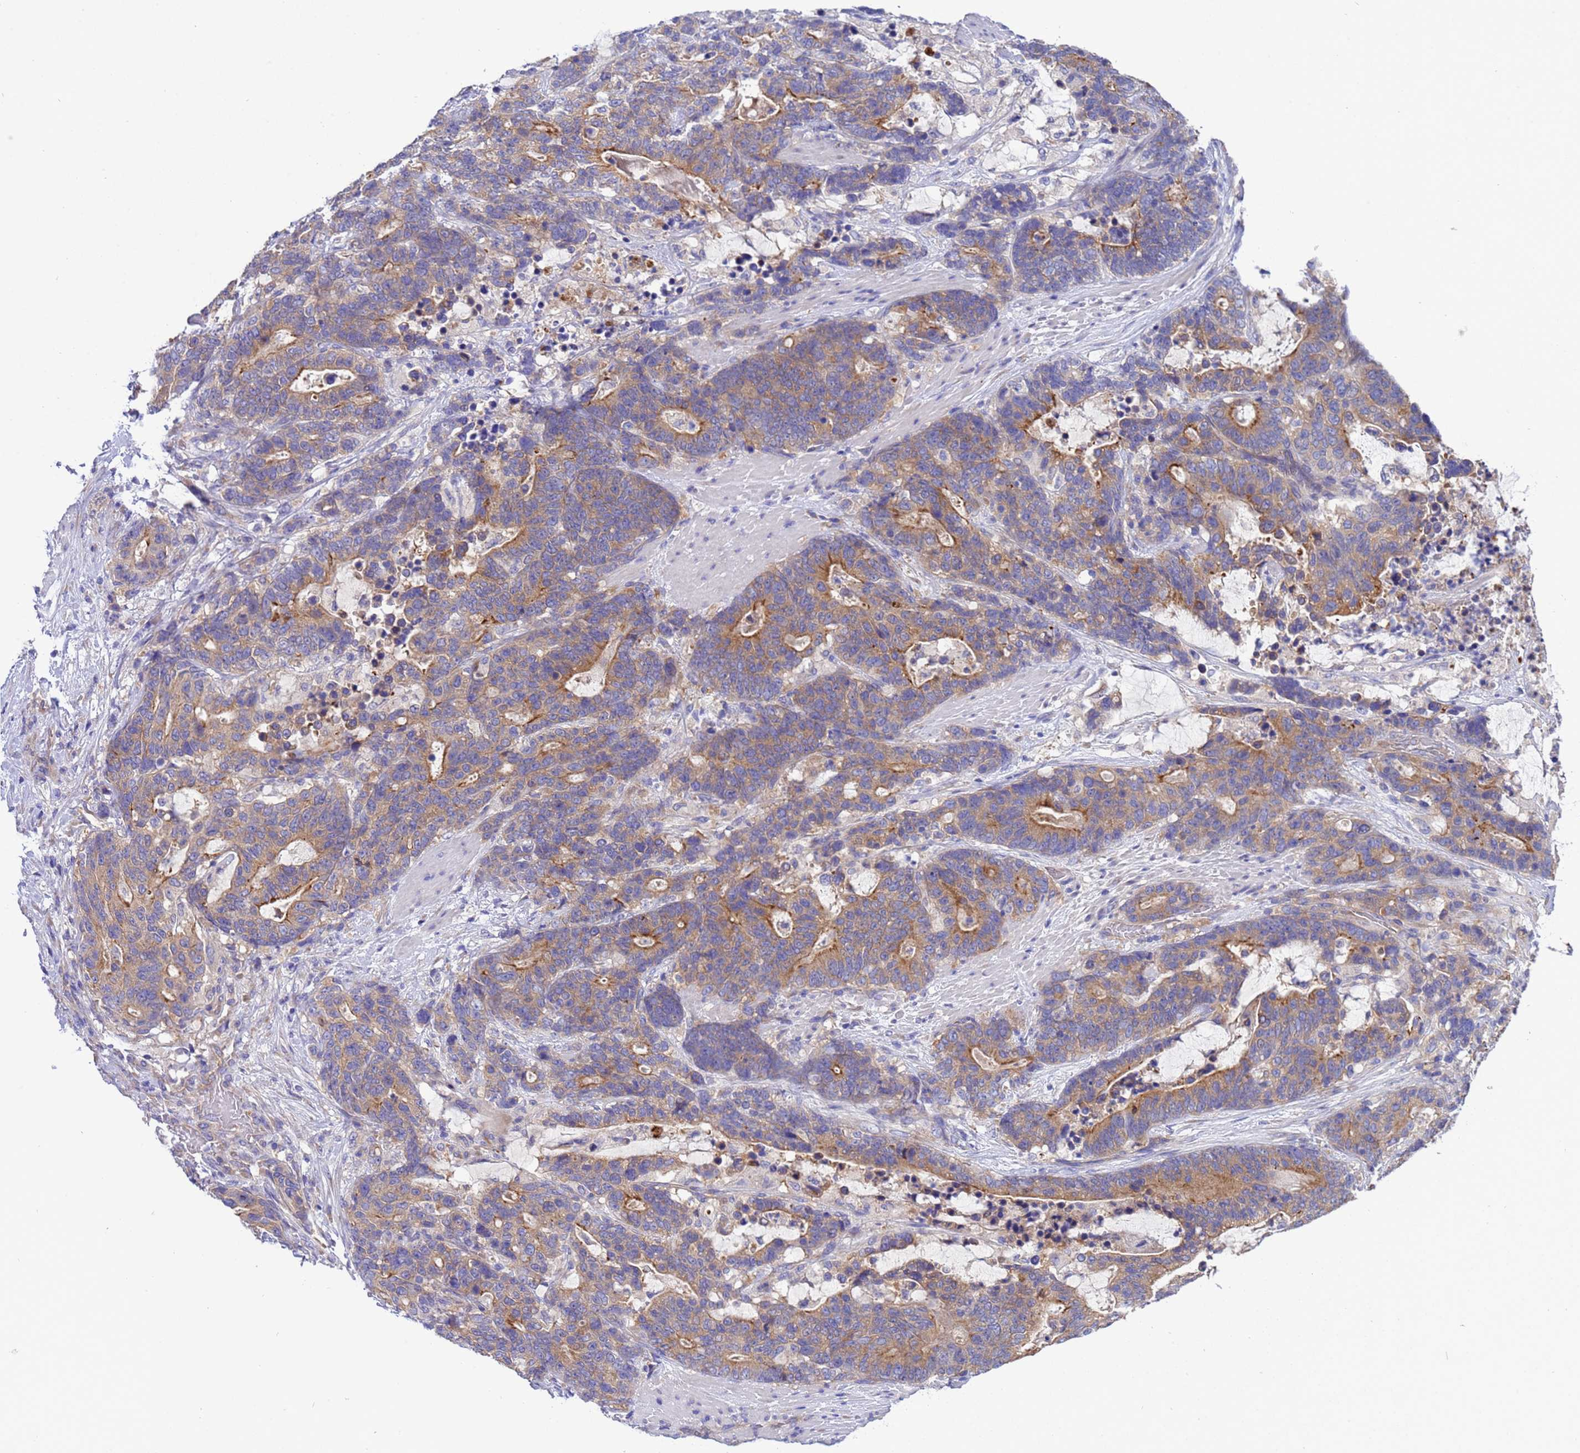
{"staining": {"intensity": "moderate", "quantity": ">75%", "location": "cytoplasmic/membranous"}, "tissue": "stomach cancer", "cell_type": "Tumor cells", "image_type": "cancer", "snomed": [{"axis": "morphology", "description": "Adenocarcinoma, NOS"}, {"axis": "topography", "description": "Stomach"}], "caption": "Tumor cells exhibit medium levels of moderate cytoplasmic/membranous expression in about >75% of cells in adenocarcinoma (stomach). The staining is performed using DAB (3,3'-diaminobenzidine) brown chromogen to label protein expression. The nuclei are counter-stained blue using hematoxylin.", "gene": "RC3H2", "patient": {"sex": "female", "age": 76}}